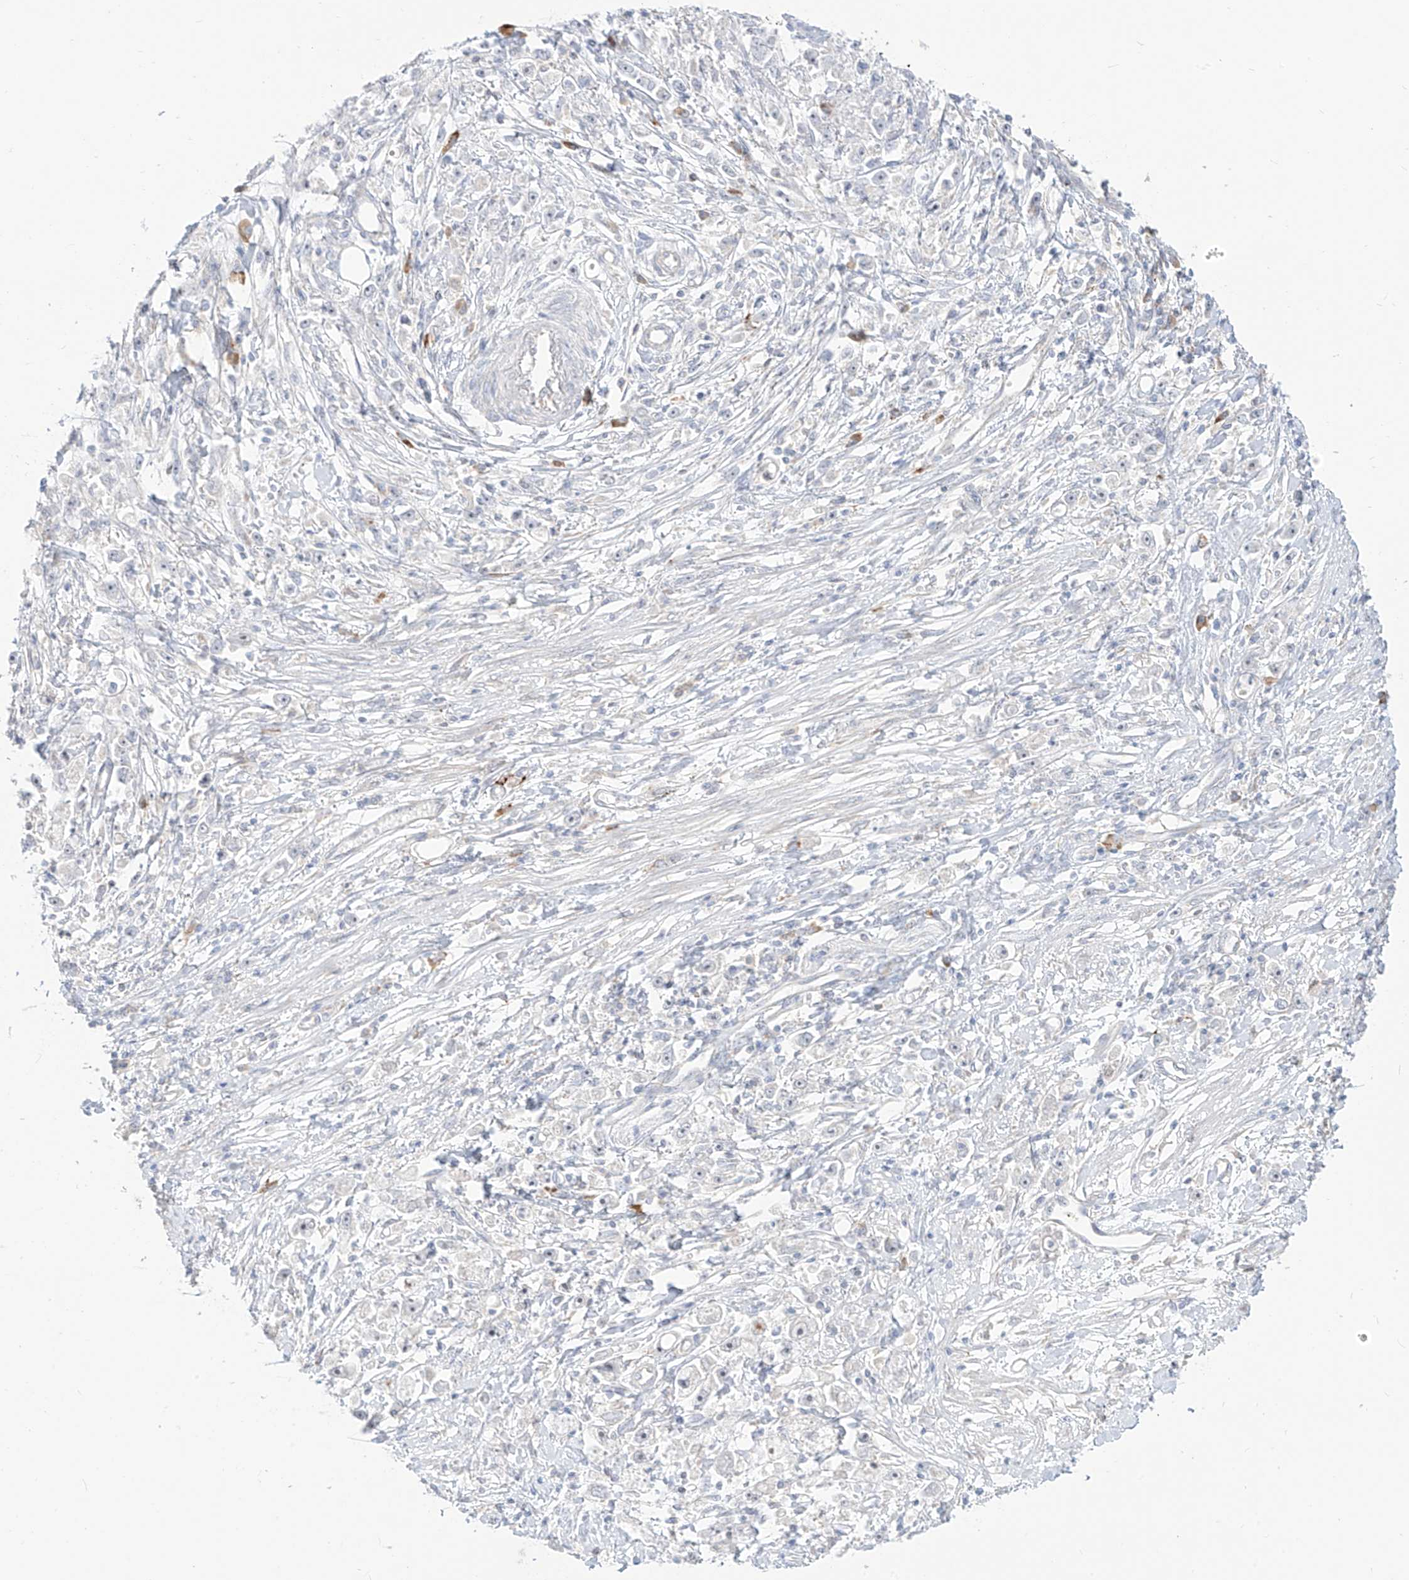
{"staining": {"intensity": "negative", "quantity": "none", "location": "none"}, "tissue": "stomach cancer", "cell_type": "Tumor cells", "image_type": "cancer", "snomed": [{"axis": "morphology", "description": "Adenocarcinoma, NOS"}, {"axis": "topography", "description": "Stomach"}], "caption": "Immunohistochemistry (IHC) micrograph of human stomach adenocarcinoma stained for a protein (brown), which reveals no positivity in tumor cells.", "gene": "SYTL3", "patient": {"sex": "female", "age": 59}}